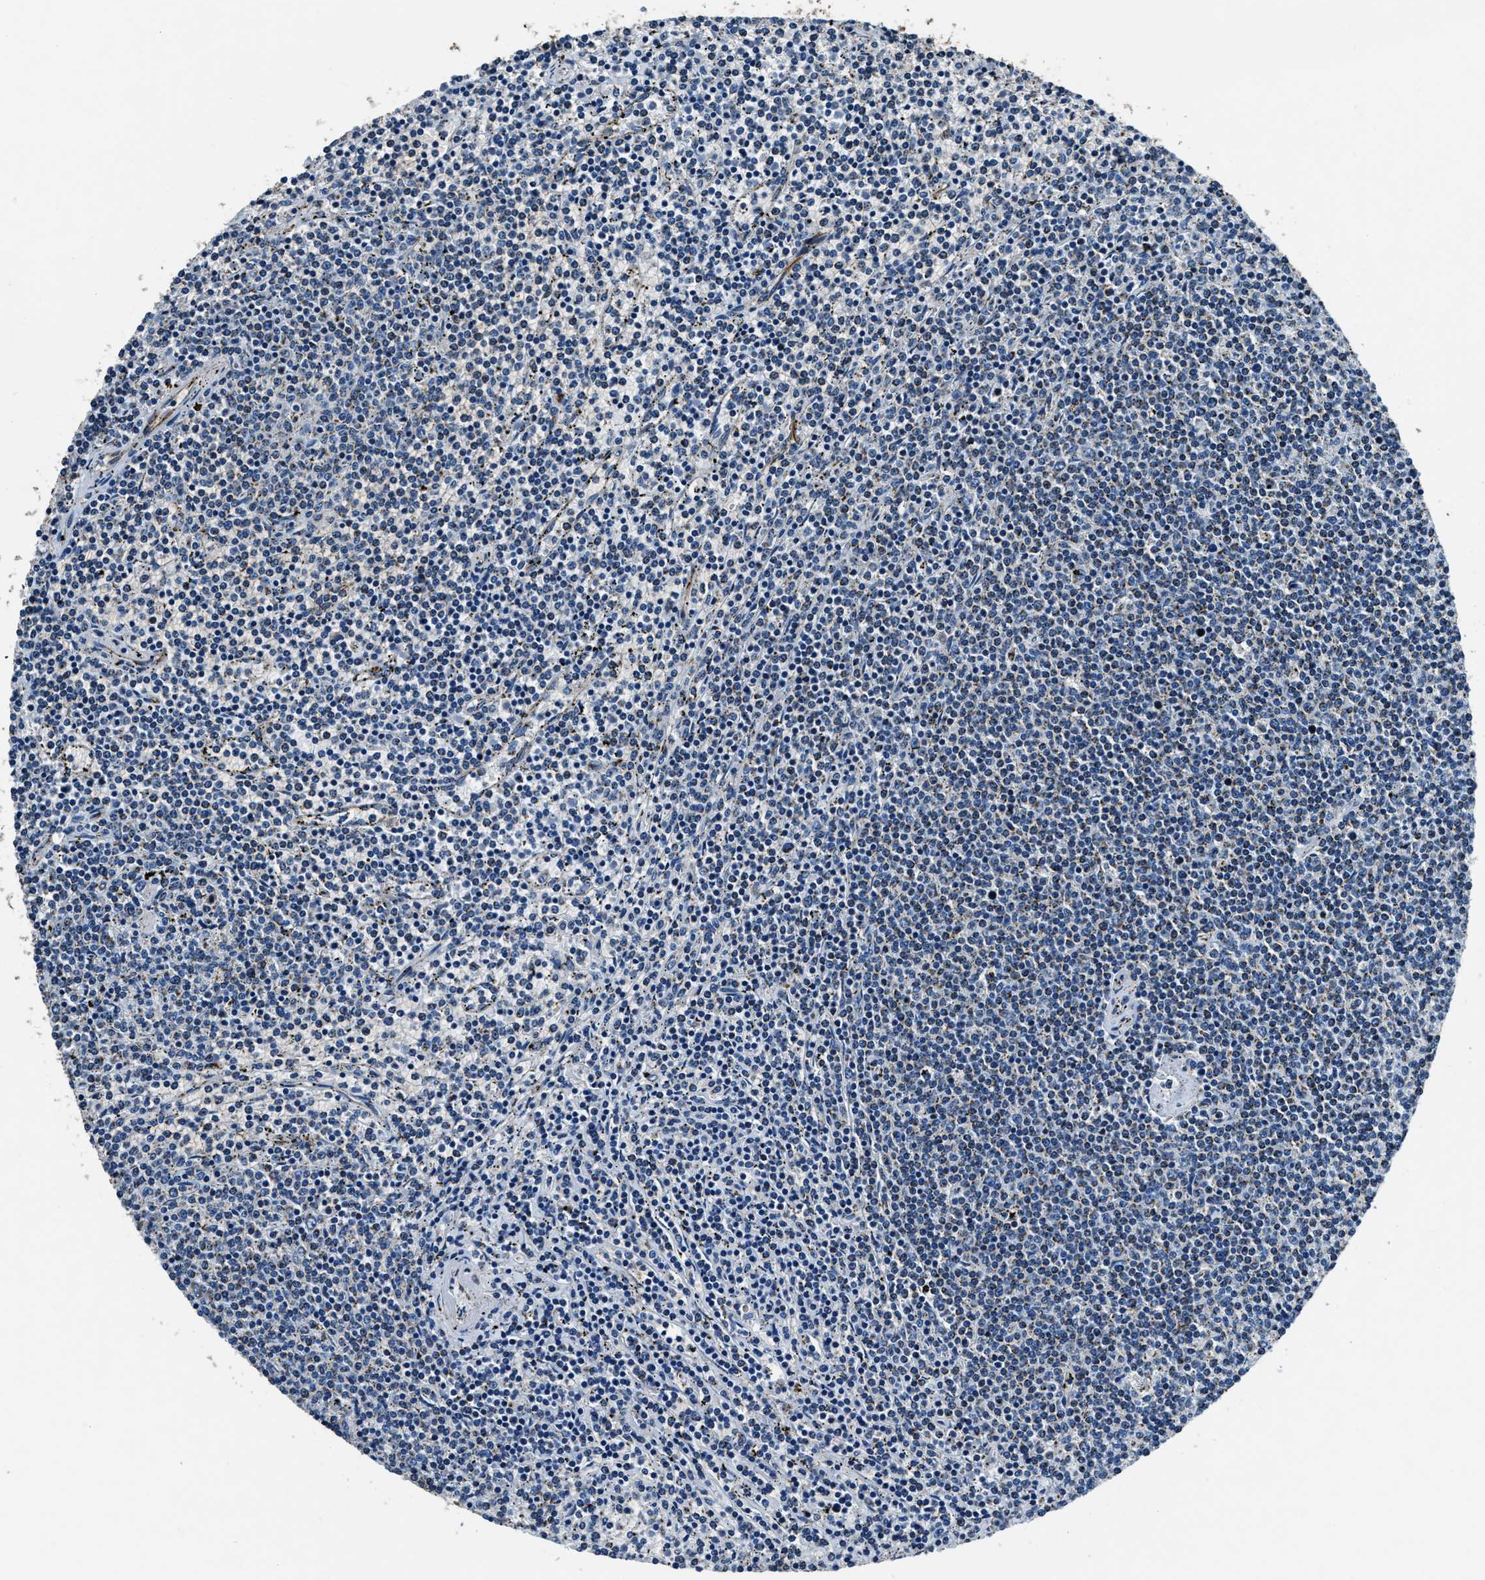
{"staining": {"intensity": "negative", "quantity": "none", "location": "none"}, "tissue": "lymphoma", "cell_type": "Tumor cells", "image_type": "cancer", "snomed": [{"axis": "morphology", "description": "Malignant lymphoma, non-Hodgkin's type, Low grade"}, {"axis": "topography", "description": "Spleen"}], "caption": "Histopathology image shows no protein expression in tumor cells of low-grade malignant lymphoma, non-Hodgkin's type tissue.", "gene": "OGDH", "patient": {"sex": "female", "age": 50}}